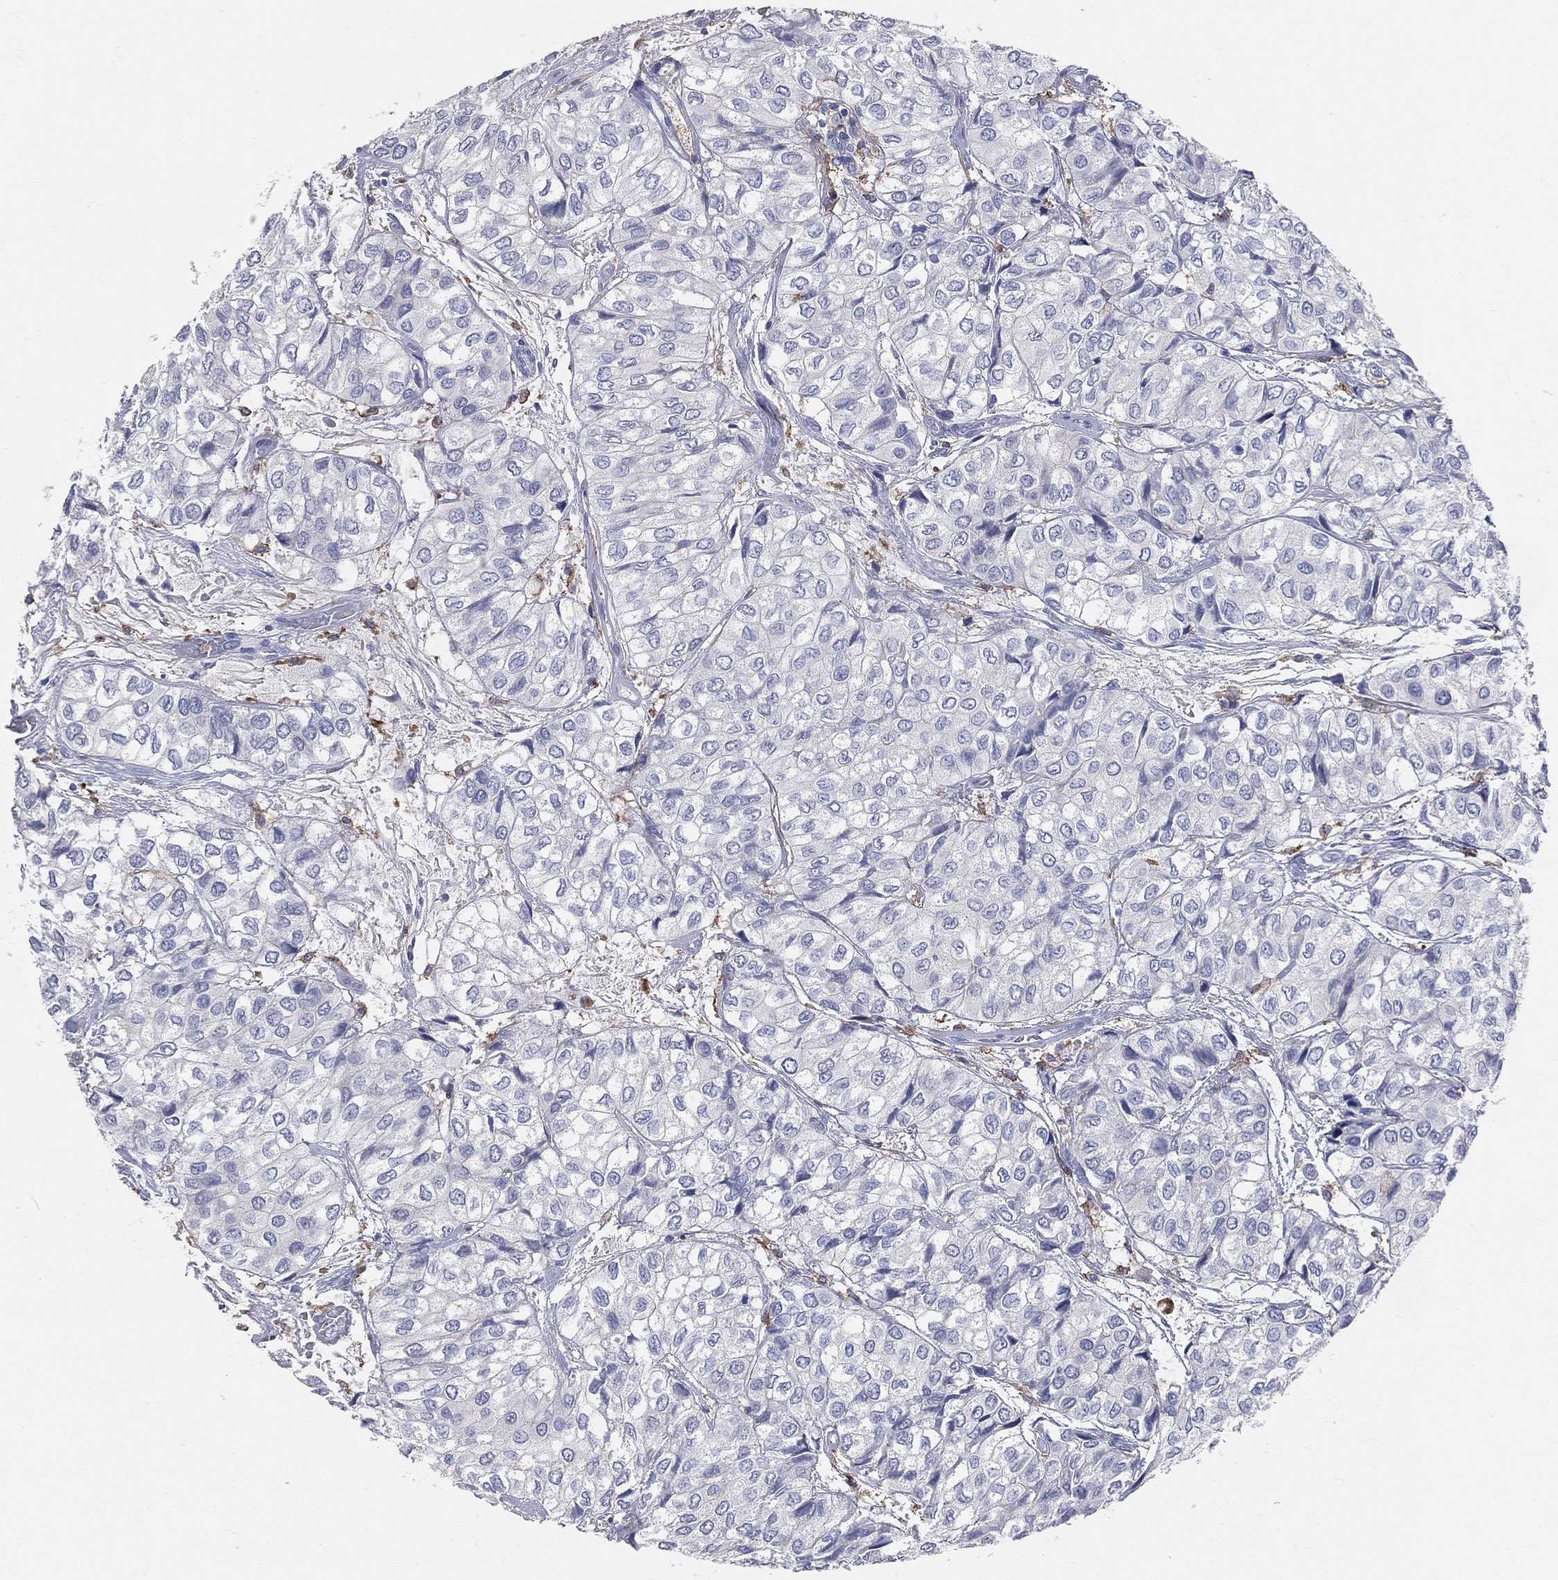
{"staining": {"intensity": "negative", "quantity": "none", "location": "none"}, "tissue": "urothelial cancer", "cell_type": "Tumor cells", "image_type": "cancer", "snomed": [{"axis": "morphology", "description": "Urothelial carcinoma, High grade"}, {"axis": "topography", "description": "Urinary bladder"}], "caption": "High magnification brightfield microscopy of urothelial cancer stained with DAB (brown) and counterstained with hematoxylin (blue): tumor cells show no significant positivity.", "gene": "CD33", "patient": {"sex": "male", "age": 73}}